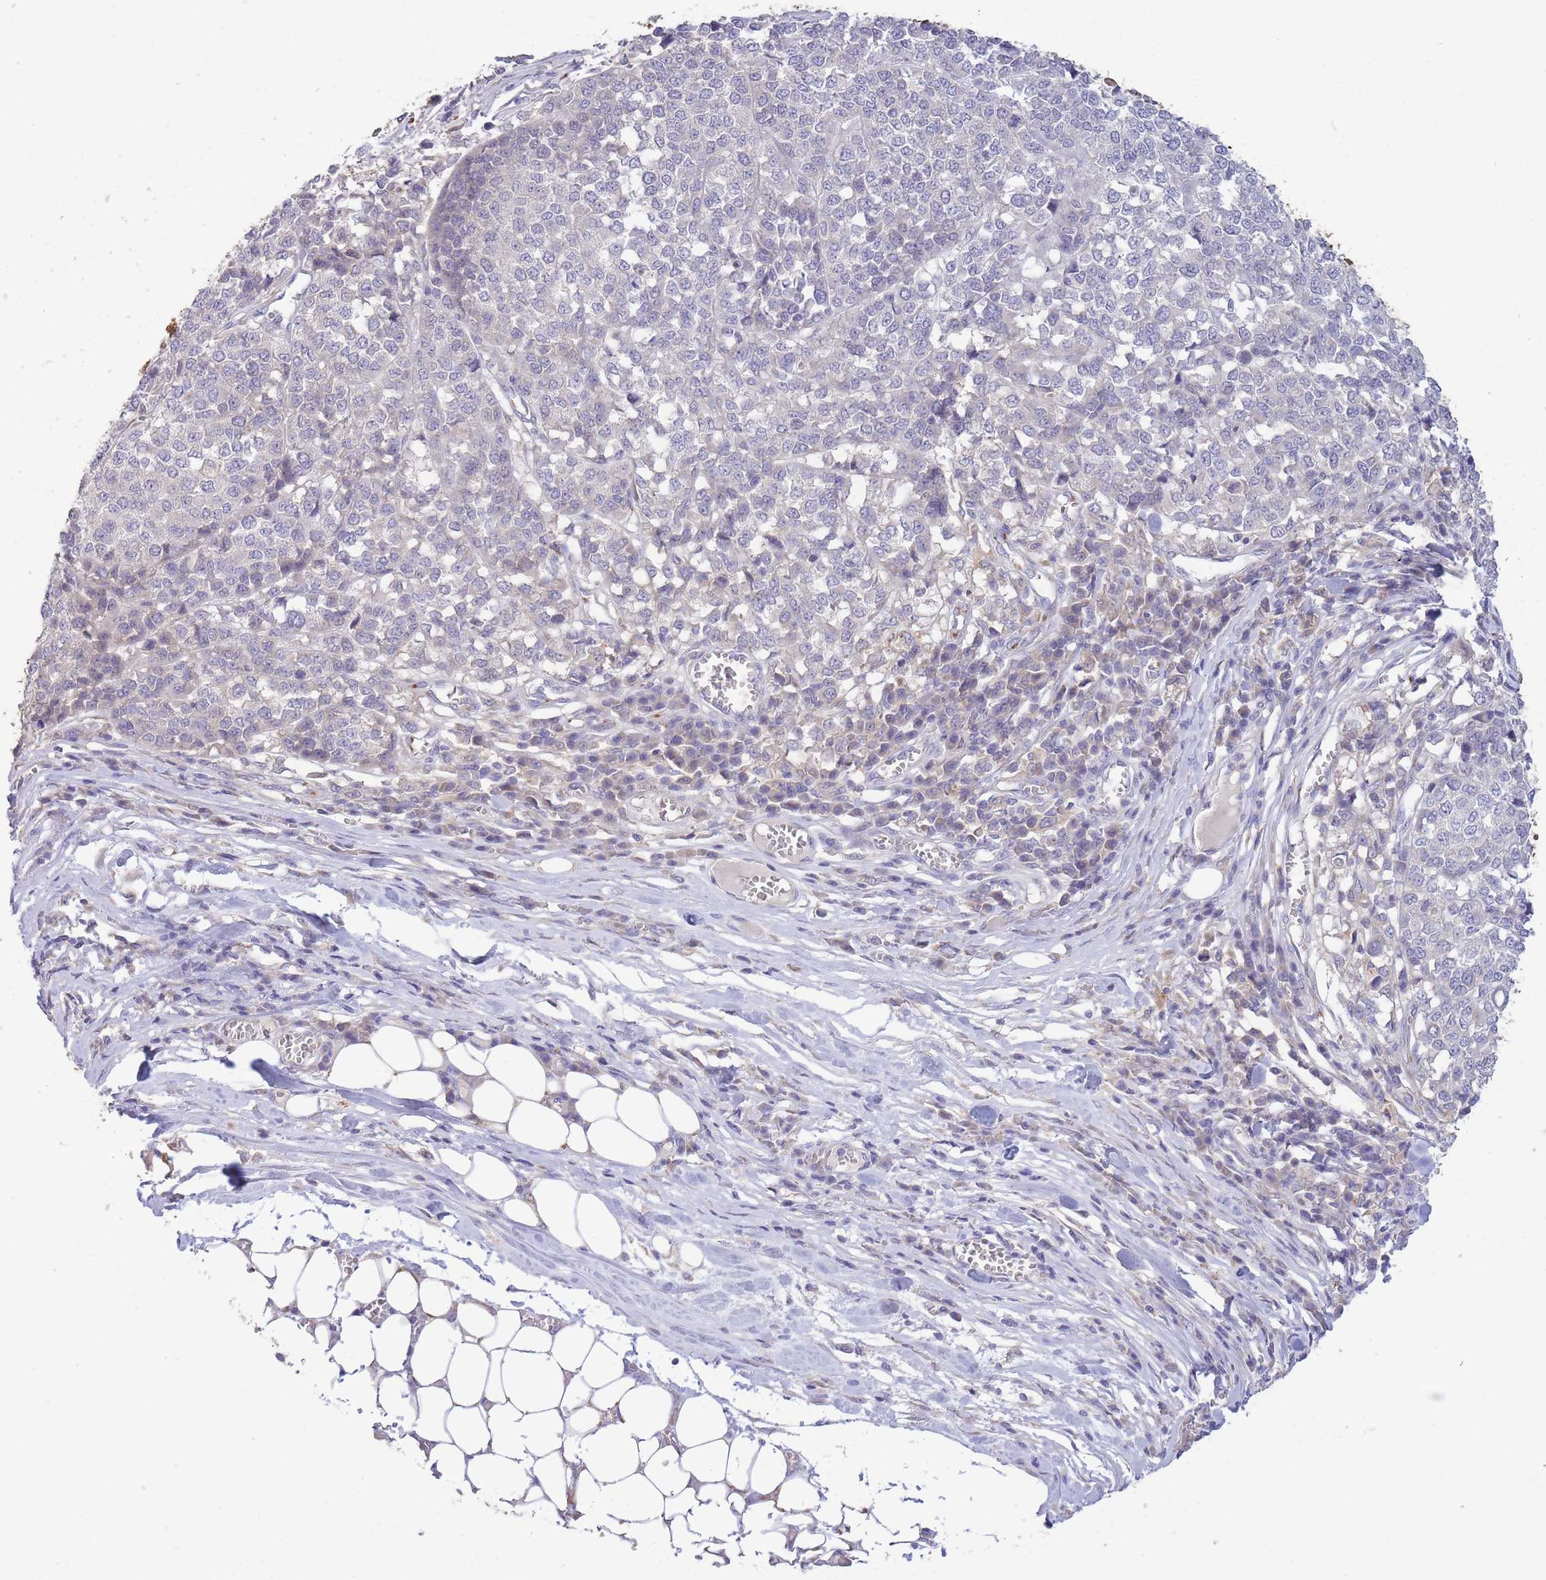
{"staining": {"intensity": "negative", "quantity": "none", "location": "none"}, "tissue": "melanoma", "cell_type": "Tumor cells", "image_type": "cancer", "snomed": [{"axis": "morphology", "description": "Malignant melanoma, Metastatic site"}, {"axis": "topography", "description": "Lymph node"}], "caption": "Melanoma was stained to show a protein in brown. There is no significant staining in tumor cells.", "gene": "CENPM", "patient": {"sex": "male", "age": 44}}